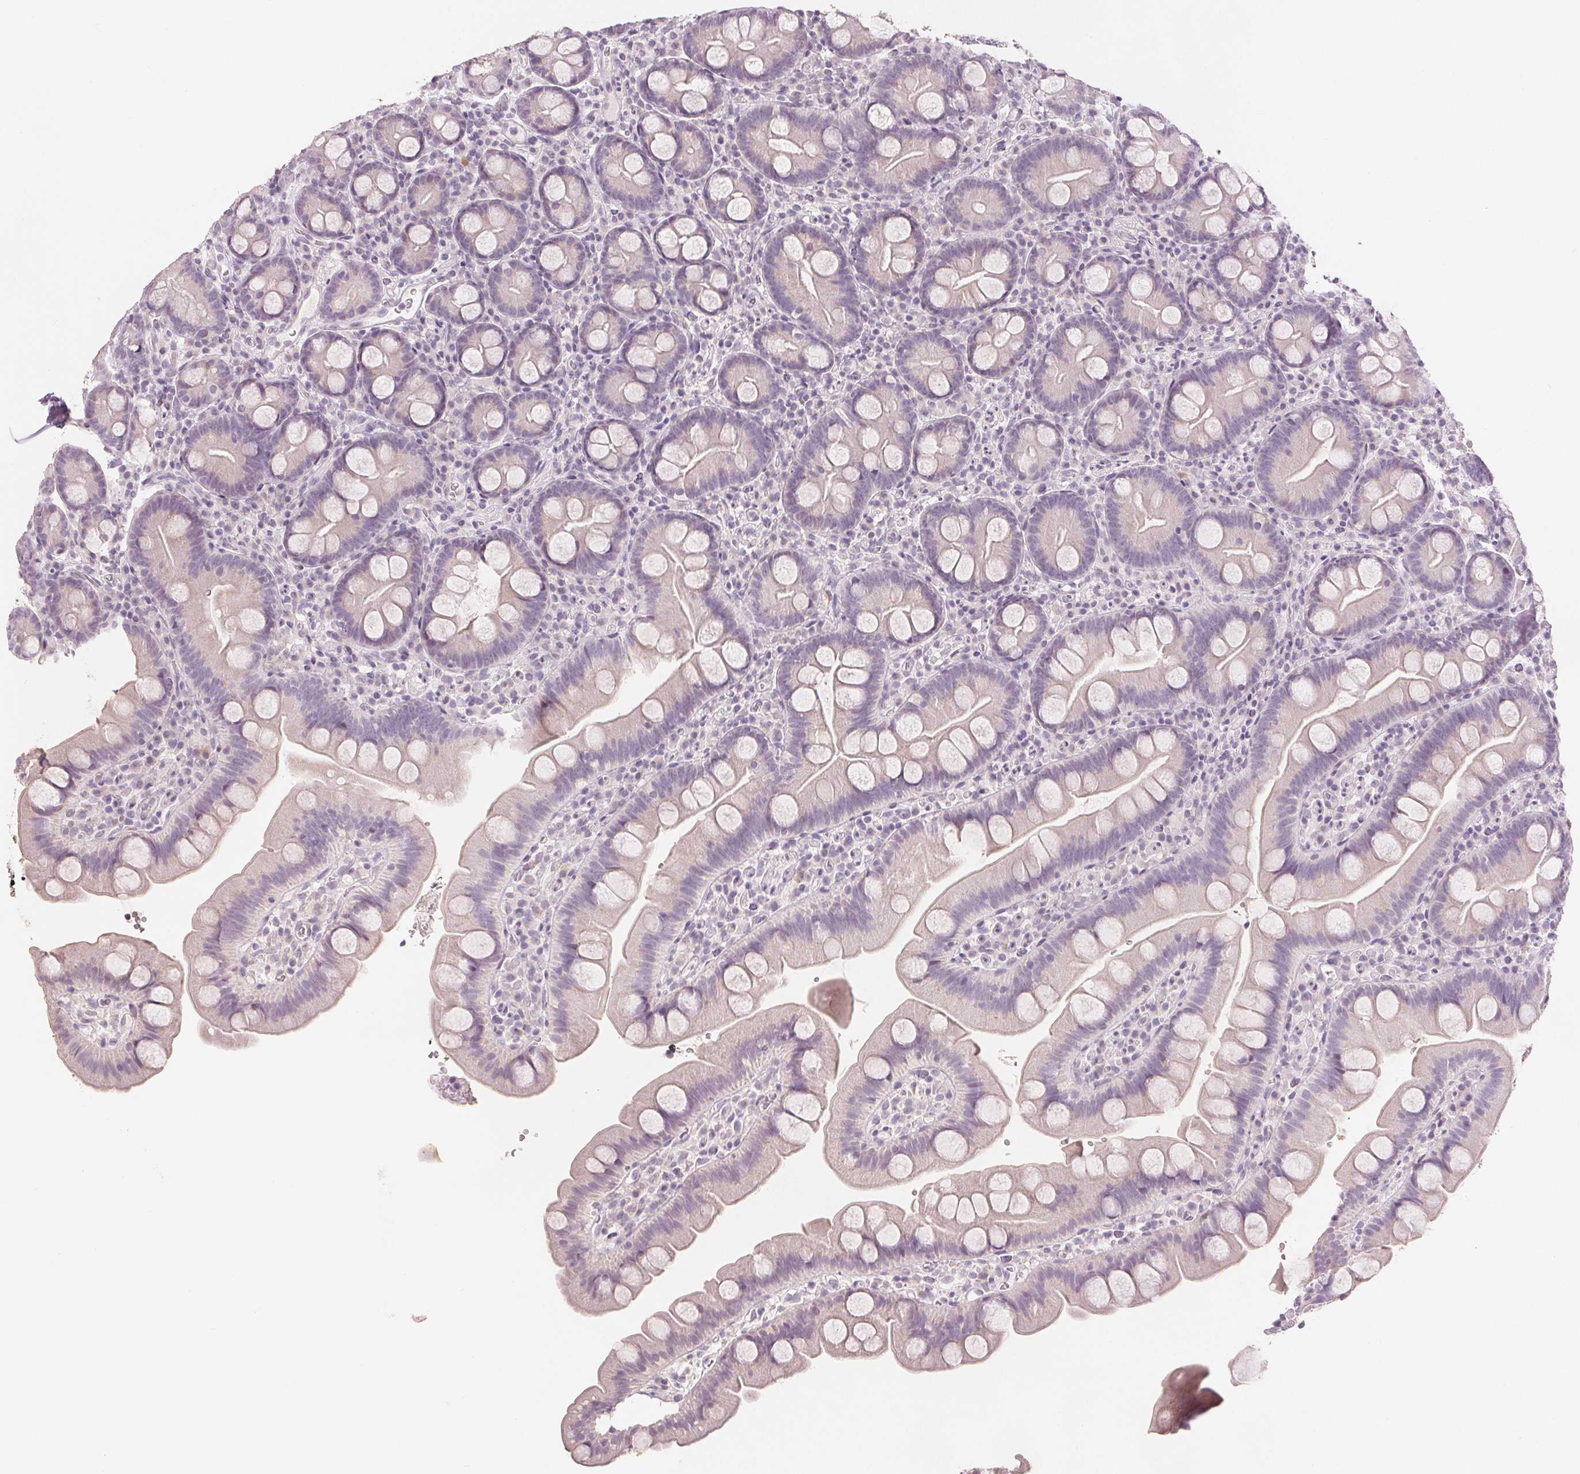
{"staining": {"intensity": "negative", "quantity": "none", "location": "none"}, "tissue": "small intestine", "cell_type": "Glandular cells", "image_type": "normal", "snomed": [{"axis": "morphology", "description": "Normal tissue, NOS"}, {"axis": "topography", "description": "Small intestine"}], "caption": "DAB immunohistochemical staining of normal human small intestine demonstrates no significant positivity in glandular cells.", "gene": "SLC27A5", "patient": {"sex": "female", "age": 68}}